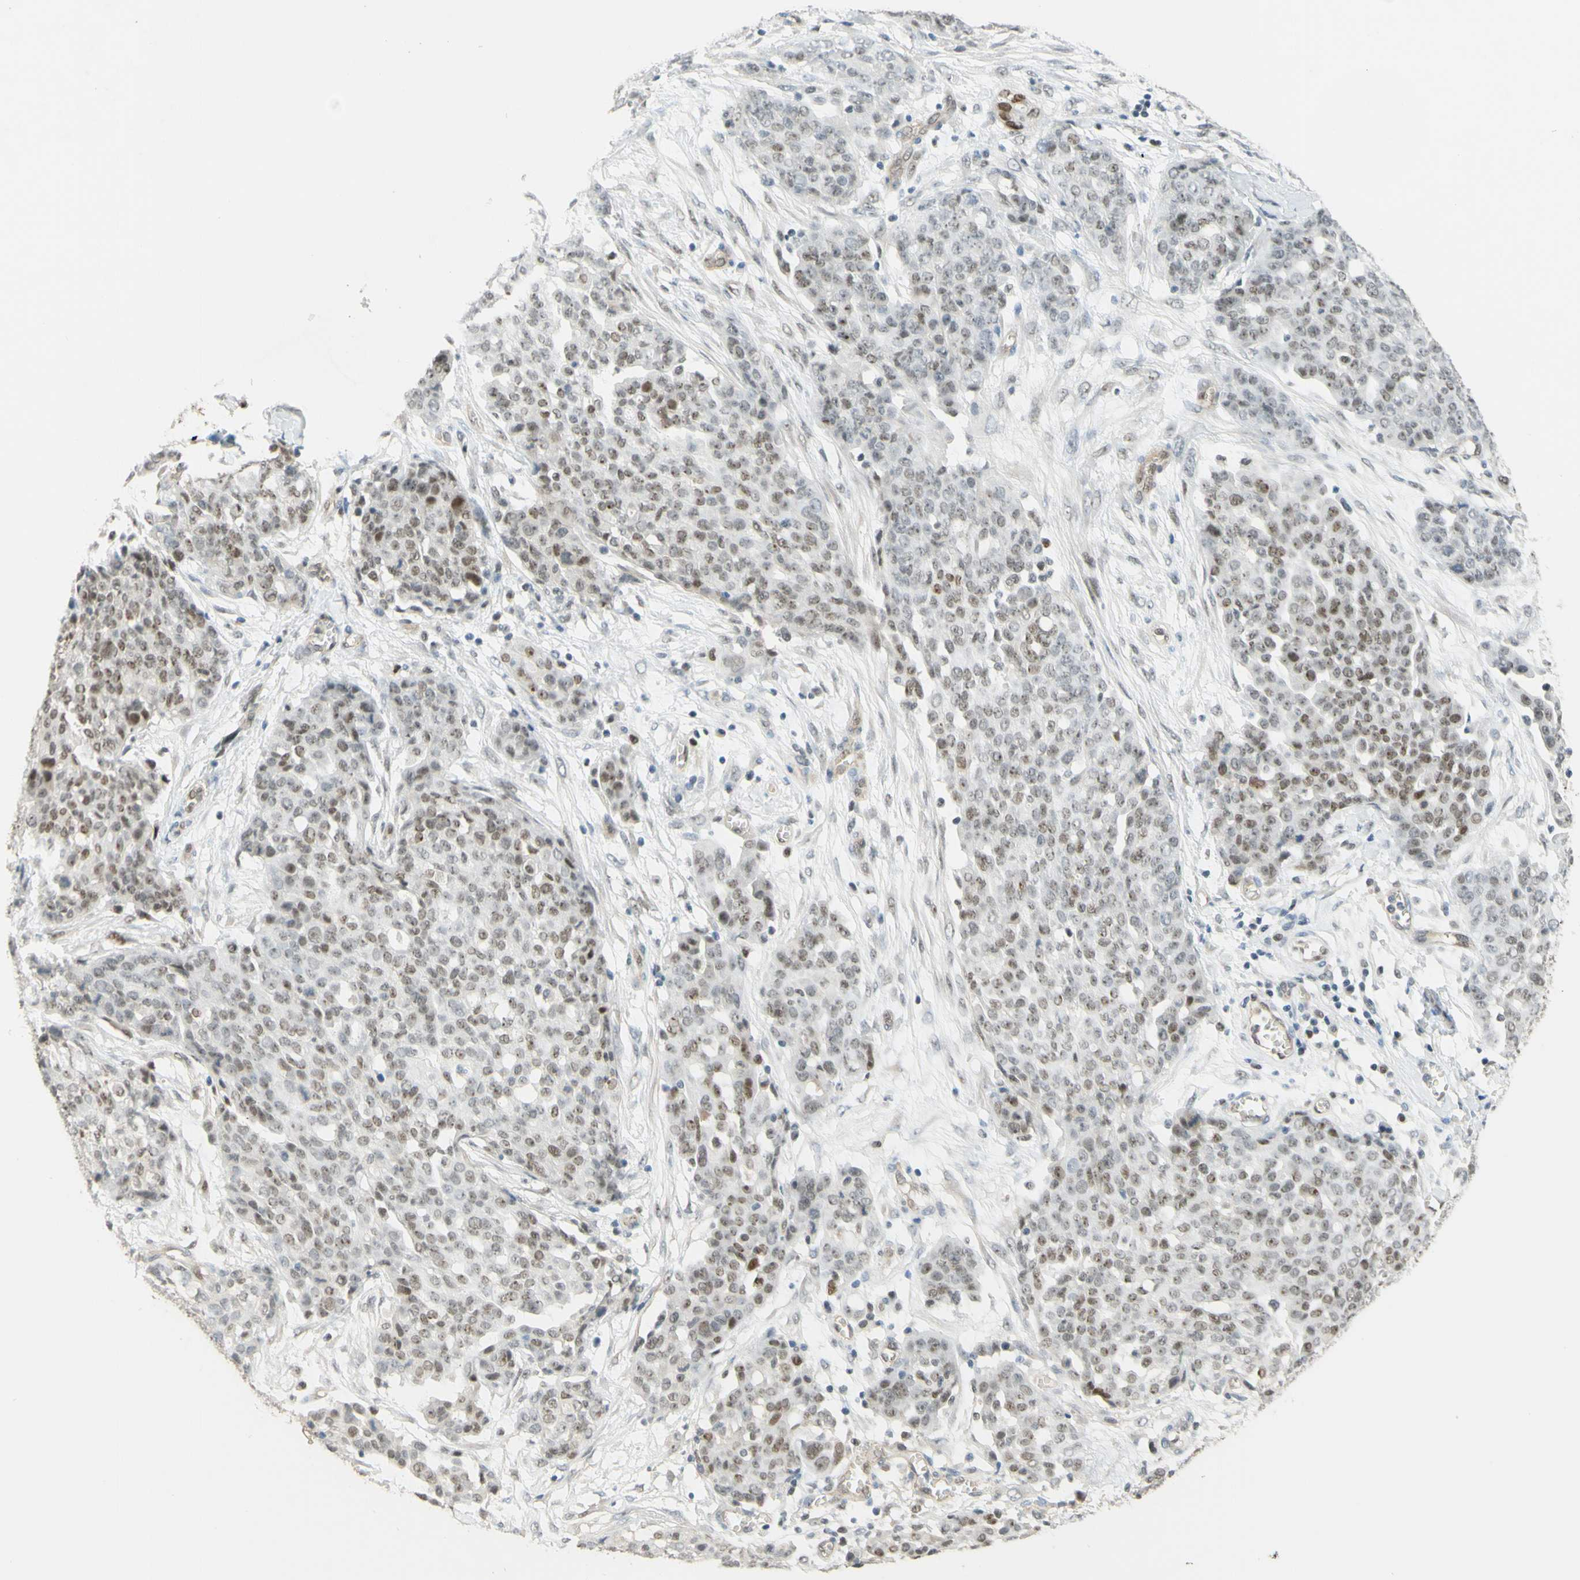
{"staining": {"intensity": "weak", "quantity": "25%-75%", "location": "nuclear"}, "tissue": "ovarian cancer", "cell_type": "Tumor cells", "image_type": "cancer", "snomed": [{"axis": "morphology", "description": "Cystadenocarcinoma, serous, NOS"}, {"axis": "topography", "description": "Soft tissue"}, {"axis": "topography", "description": "Ovary"}], "caption": "A histopathology image of serous cystadenocarcinoma (ovarian) stained for a protein demonstrates weak nuclear brown staining in tumor cells.", "gene": "POLB", "patient": {"sex": "female", "age": 57}}